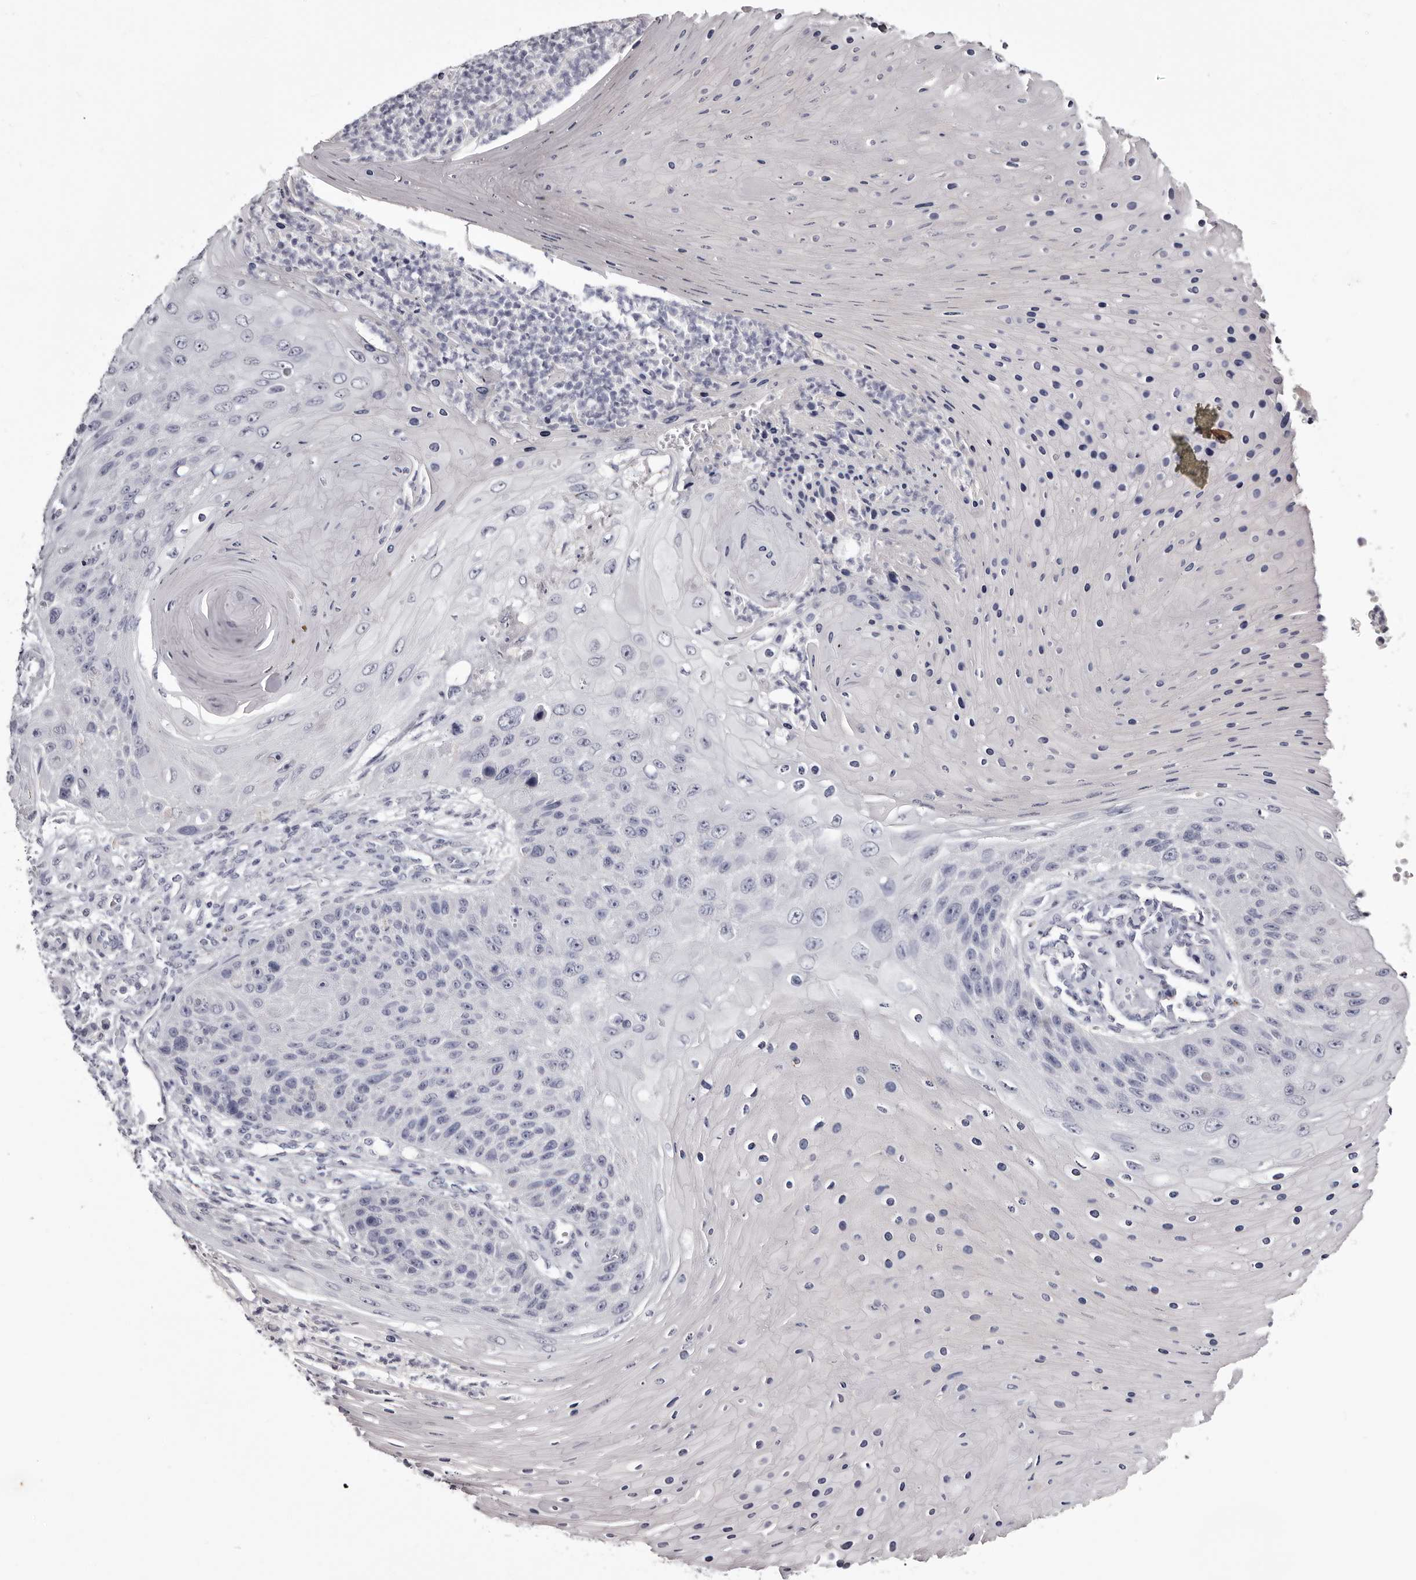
{"staining": {"intensity": "negative", "quantity": "none", "location": "none"}, "tissue": "skin cancer", "cell_type": "Tumor cells", "image_type": "cancer", "snomed": [{"axis": "morphology", "description": "Squamous cell carcinoma, NOS"}, {"axis": "topography", "description": "Skin"}], "caption": "Photomicrograph shows no protein staining in tumor cells of skin squamous cell carcinoma tissue.", "gene": "CA6", "patient": {"sex": "female", "age": 88}}